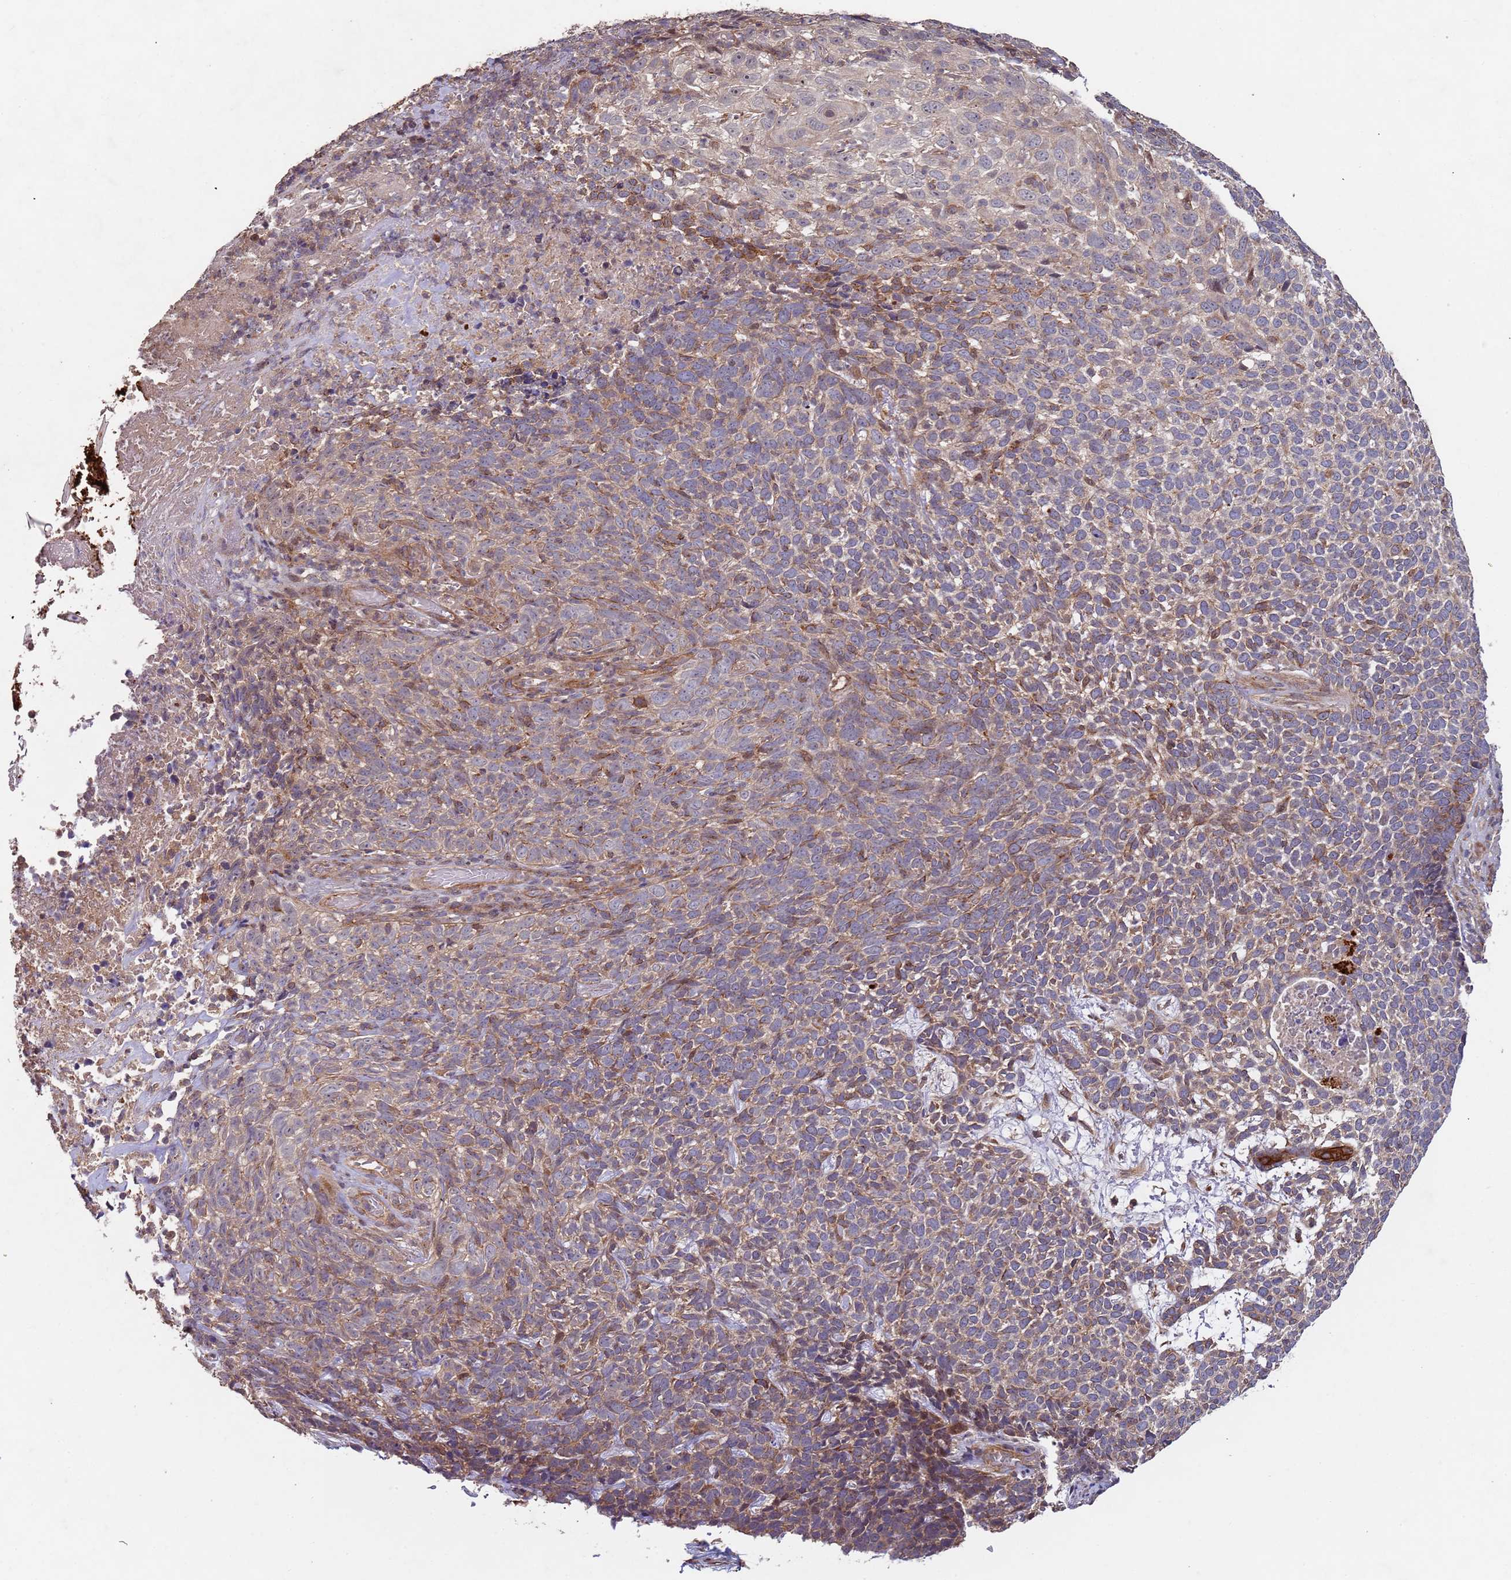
{"staining": {"intensity": "weak", "quantity": ">75%", "location": "cytoplasmic/membranous"}, "tissue": "skin cancer", "cell_type": "Tumor cells", "image_type": "cancer", "snomed": [{"axis": "morphology", "description": "Basal cell carcinoma"}, {"axis": "topography", "description": "Skin"}], "caption": "Protein staining of skin cancer (basal cell carcinoma) tissue displays weak cytoplasmic/membranous expression in about >75% of tumor cells.", "gene": "KANSL1L", "patient": {"sex": "female", "age": 84}}